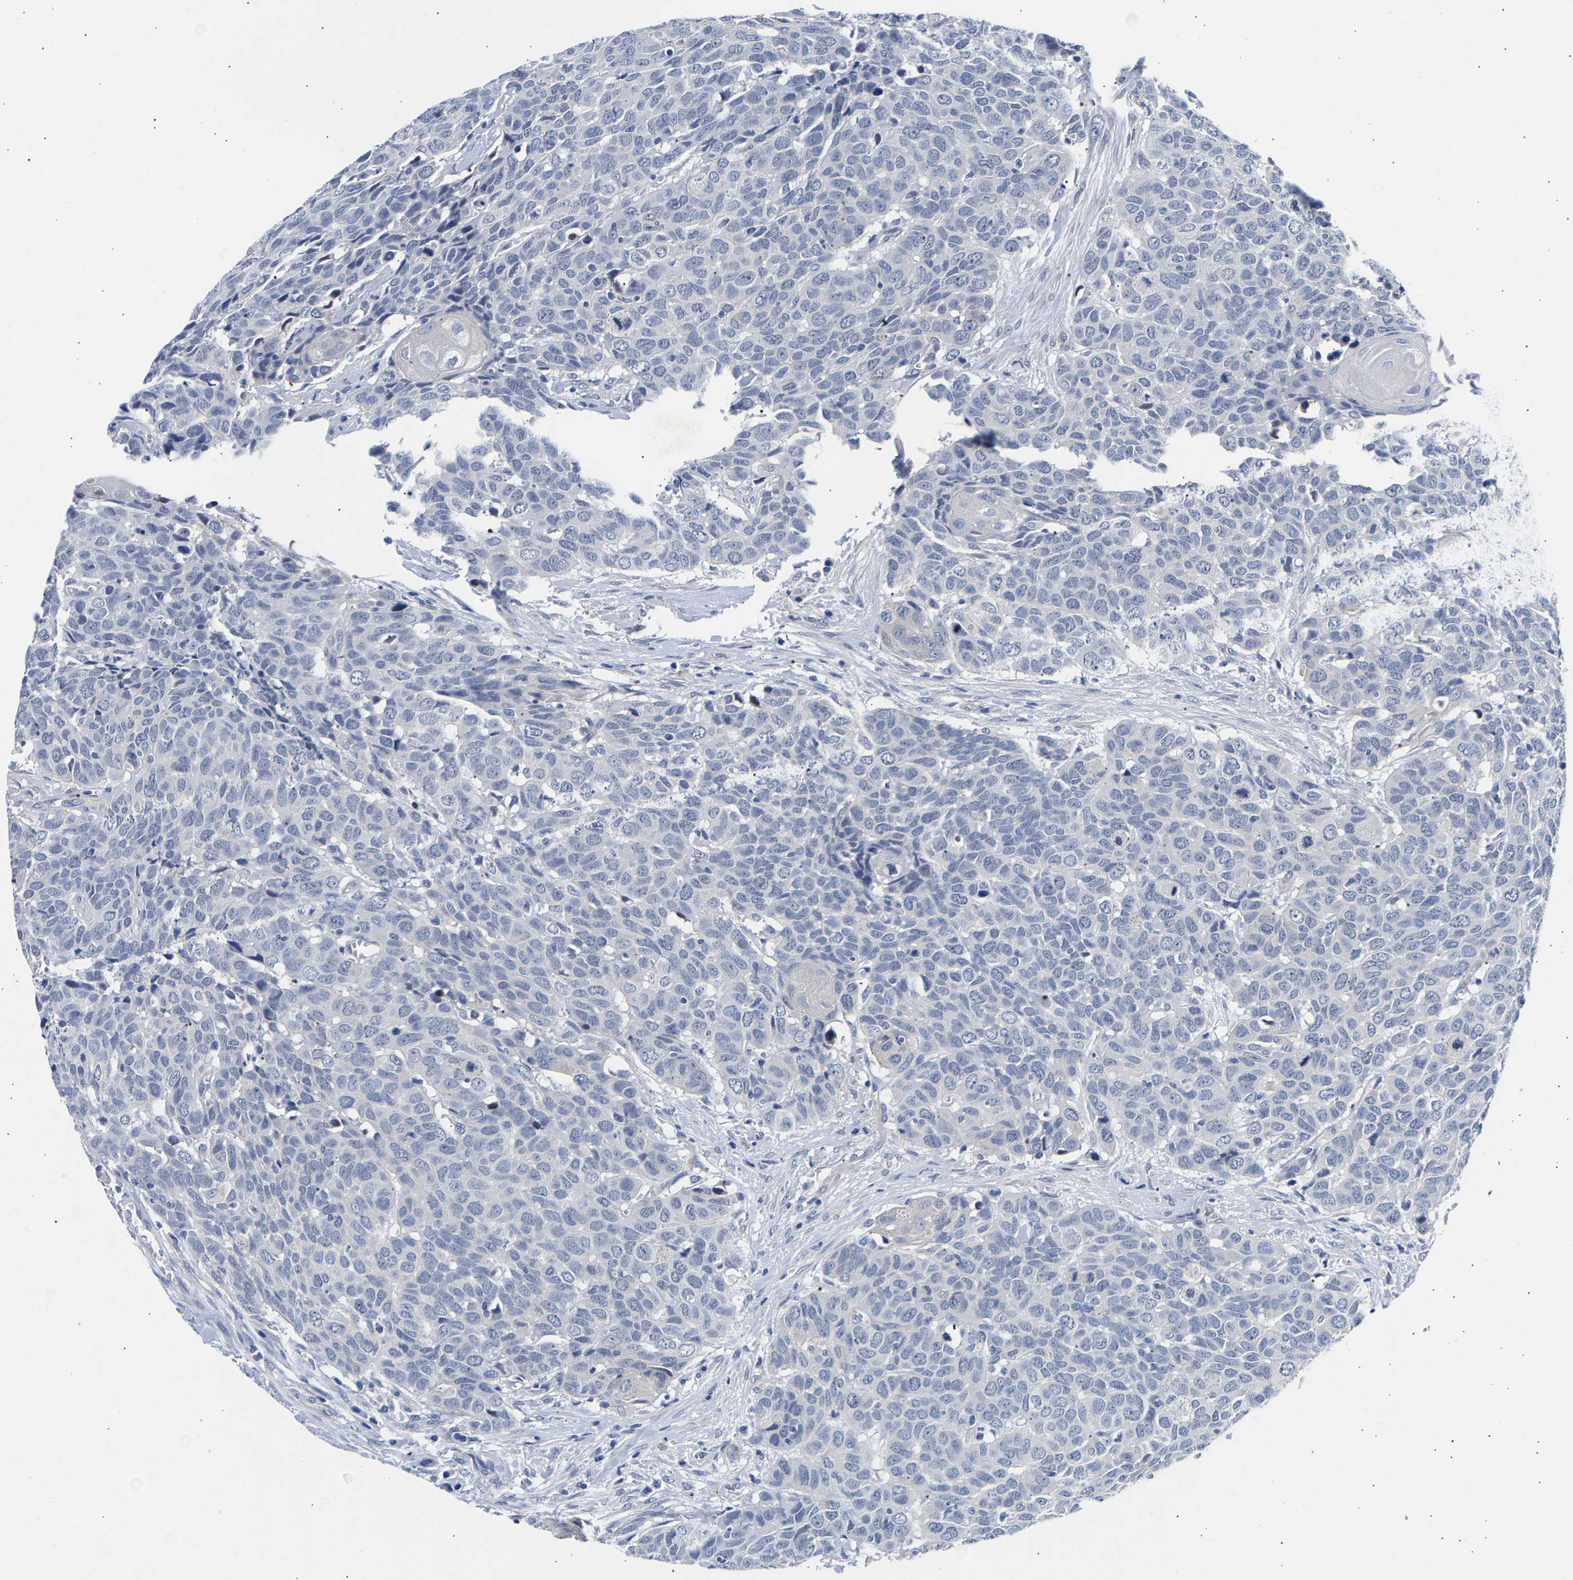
{"staining": {"intensity": "negative", "quantity": "none", "location": "none"}, "tissue": "head and neck cancer", "cell_type": "Tumor cells", "image_type": "cancer", "snomed": [{"axis": "morphology", "description": "Squamous cell carcinoma, NOS"}, {"axis": "topography", "description": "Head-Neck"}], "caption": "IHC histopathology image of neoplastic tissue: human head and neck cancer stained with DAB exhibits no significant protein expression in tumor cells.", "gene": "CCDC6", "patient": {"sex": "male", "age": 66}}